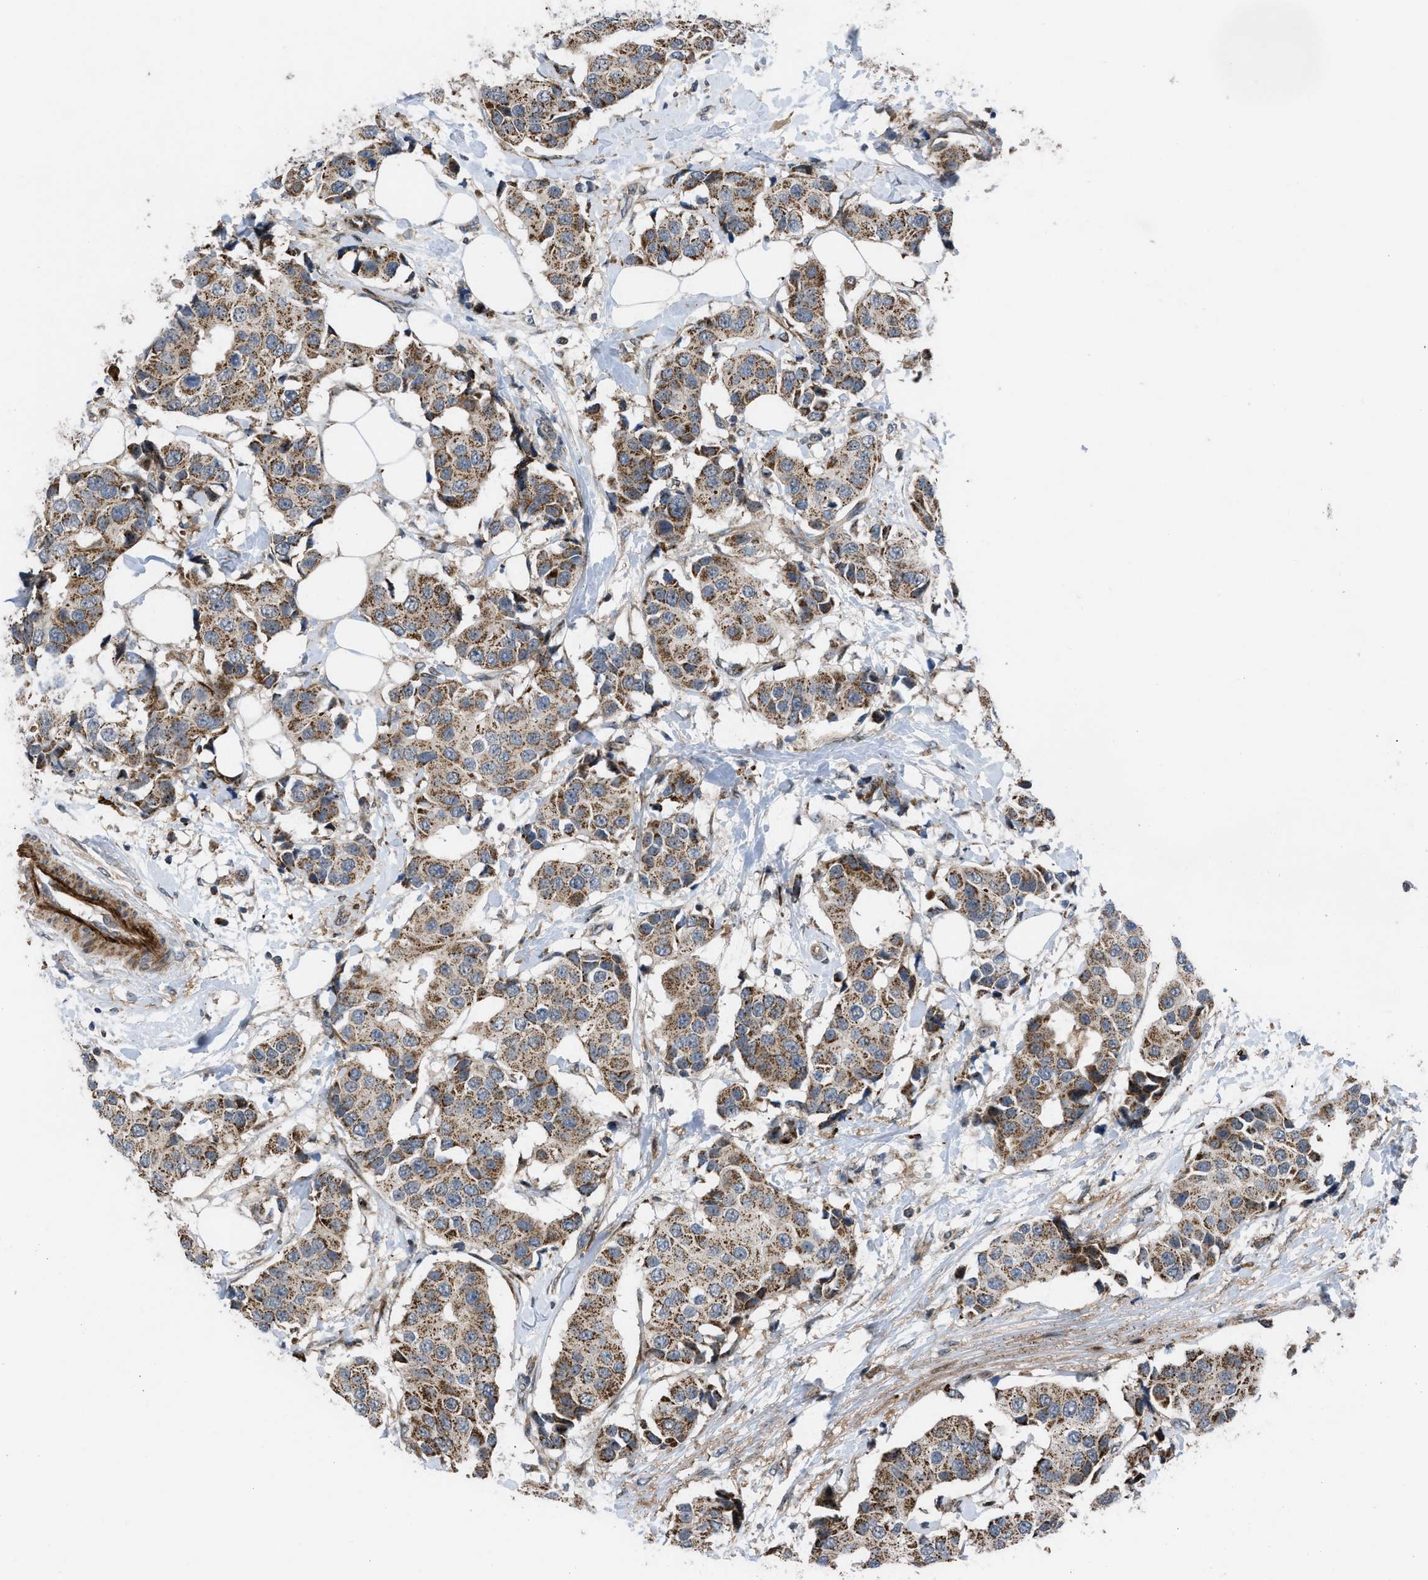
{"staining": {"intensity": "moderate", "quantity": ">75%", "location": "cytoplasmic/membranous"}, "tissue": "breast cancer", "cell_type": "Tumor cells", "image_type": "cancer", "snomed": [{"axis": "morphology", "description": "Normal tissue, NOS"}, {"axis": "morphology", "description": "Duct carcinoma"}, {"axis": "topography", "description": "Breast"}], "caption": "Approximately >75% of tumor cells in infiltrating ductal carcinoma (breast) demonstrate moderate cytoplasmic/membranous protein staining as visualized by brown immunohistochemical staining.", "gene": "AP3M2", "patient": {"sex": "female", "age": 39}}